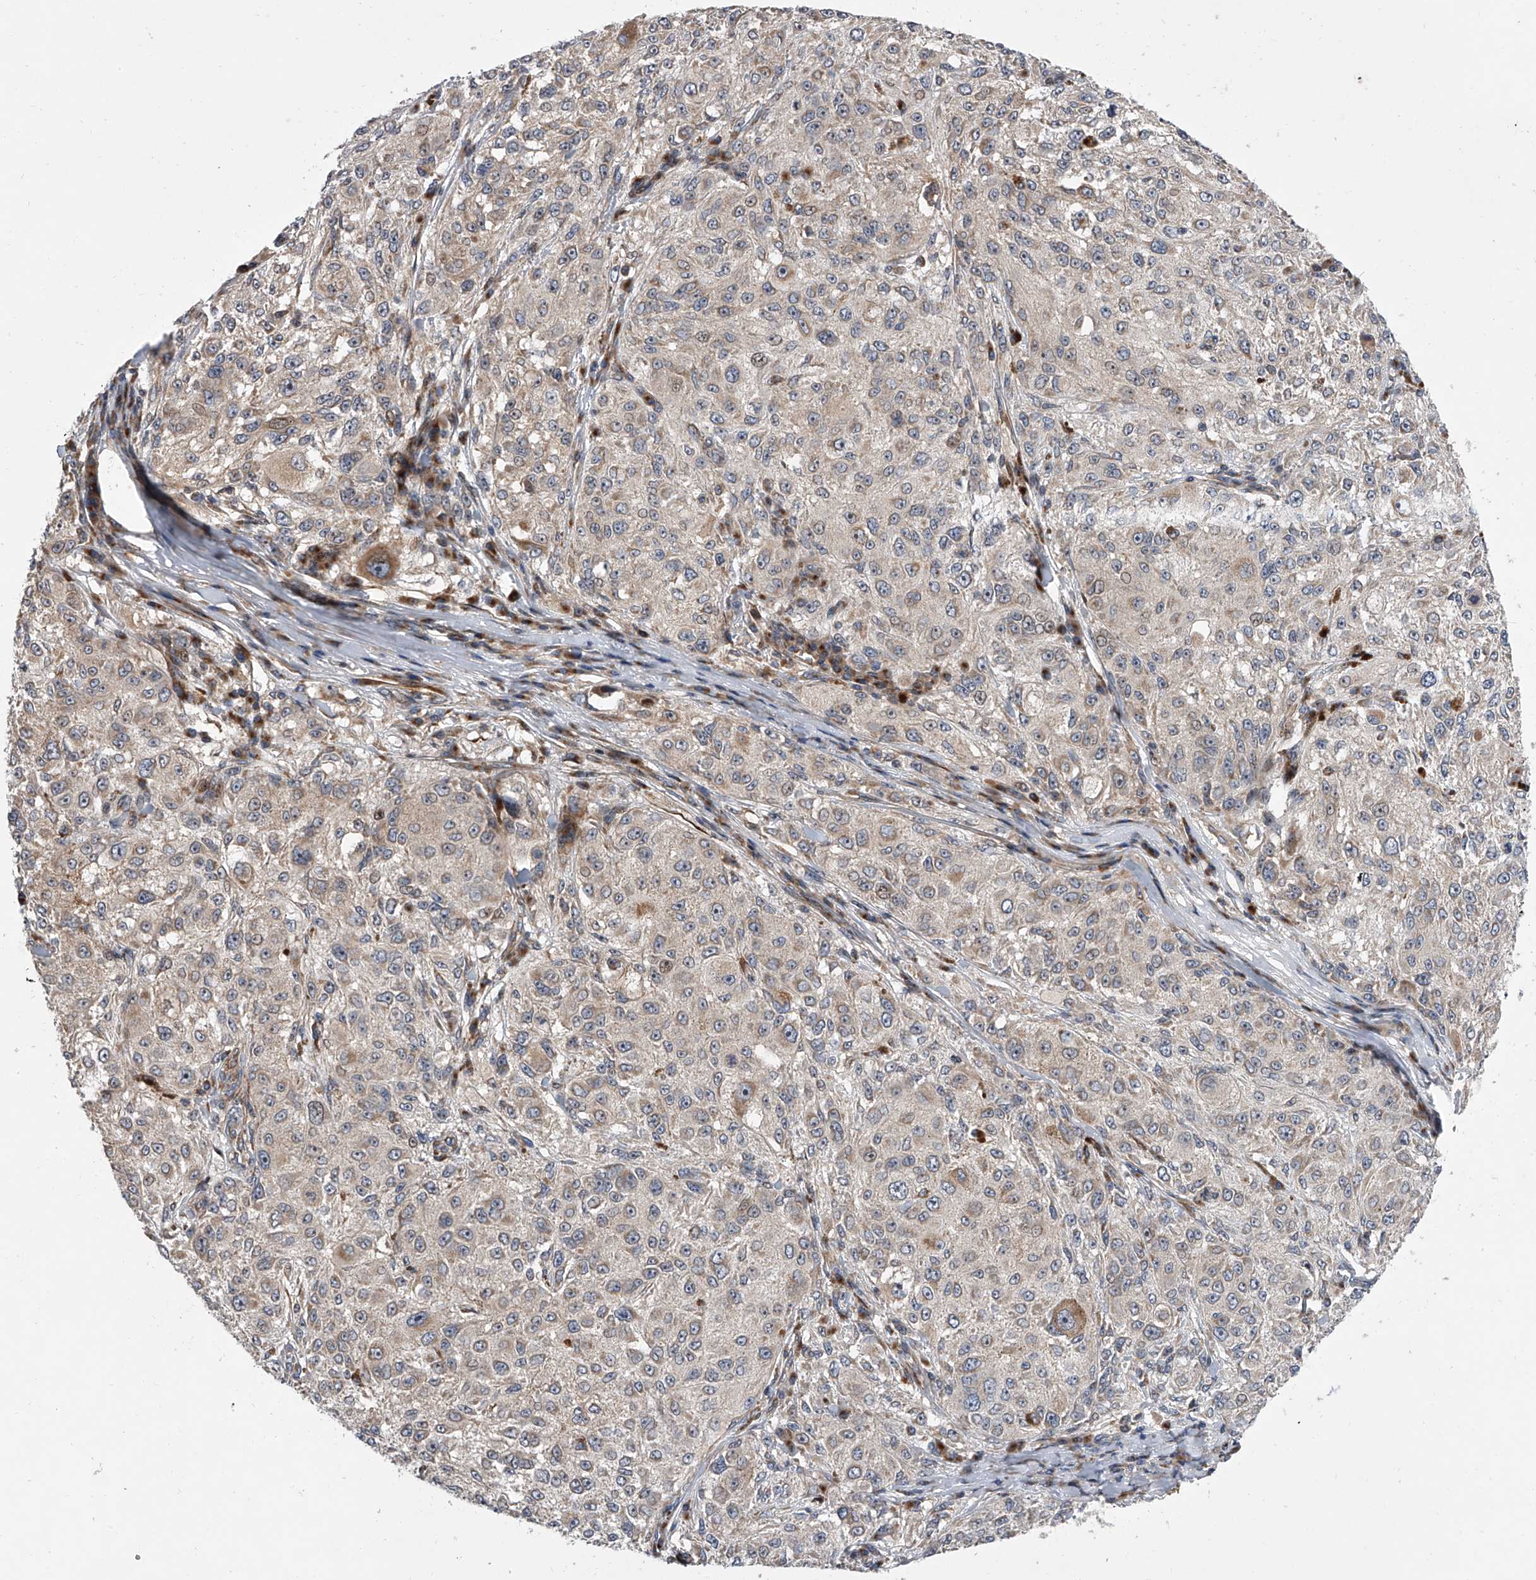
{"staining": {"intensity": "weak", "quantity": "<25%", "location": "cytoplasmic/membranous"}, "tissue": "melanoma", "cell_type": "Tumor cells", "image_type": "cancer", "snomed": [{"axis": "morphology", "description": "Necrosis, NOS"}, {"axis": "morphology", "description": "Malignant melanoma, NOS"}, {"axis": "topography", "description": "Skin"}], "caption": "A high-resolution micrograph shows immunohistochemistry staining of malignant melanoma, which reveals no significant staining in tumor cells.", "gene": "DLGAP2", "patient": {"sex": "female", "age": 87}}